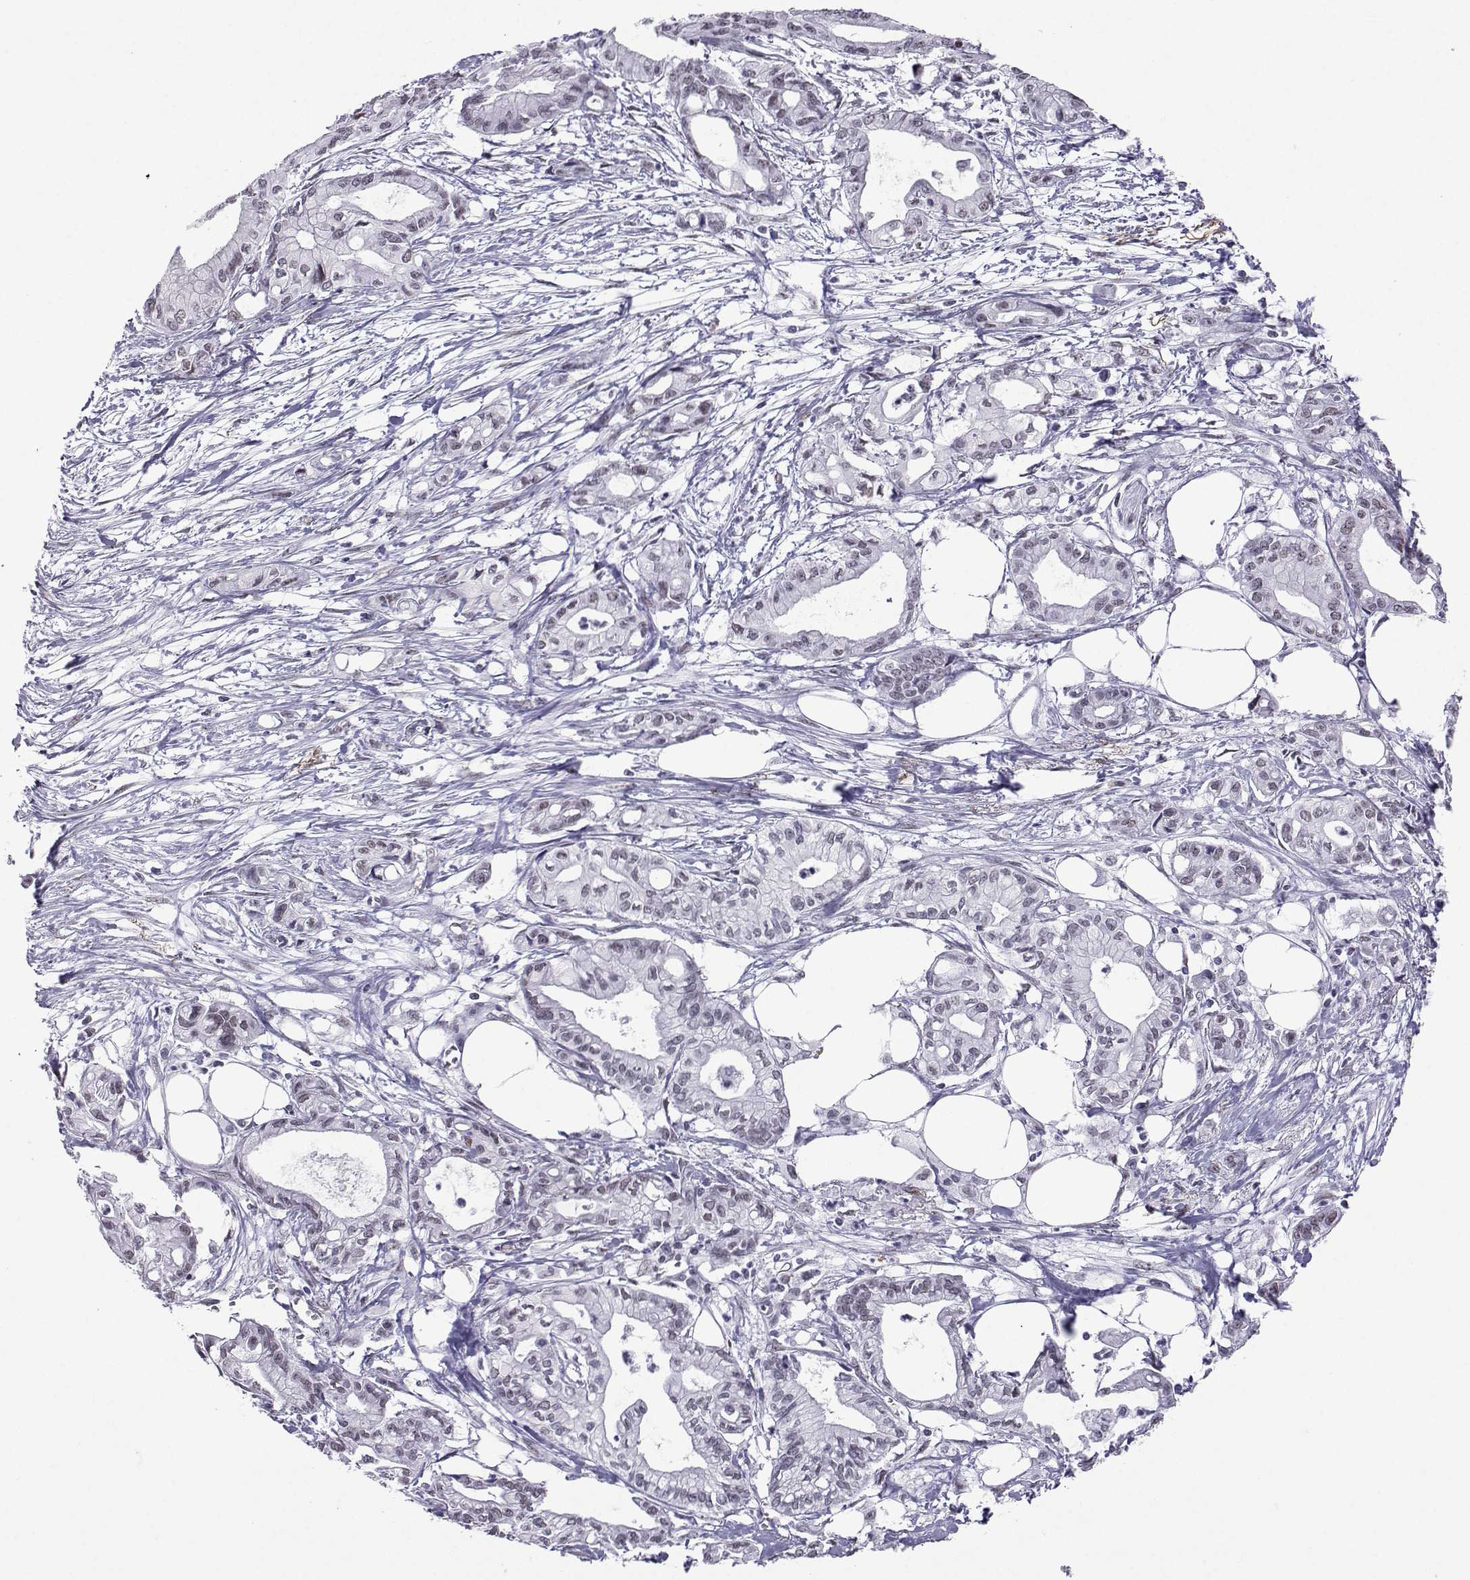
{"staining": {"intensity": "weak", "quantity": "25%-75%", "location": "nuclear"}, "tissue": "pancreatic cancer", "cell_type": "Tumor cells", "image_type": "cancer", "snomed": [{"axis": "morphology", "description": "Adenocarcinoma, NOS"}, {"axis": "topography", "description": "Pancreas"}], "caption": "Weak nuclear protein positivity is seen in about 25%-75% of tumor cells in pancreatic cancer. (DAB IHC with brightfield microscopy, high magnification).", "gene": "LORICRIN", "patient": {"sex": "male", "age": 71}}